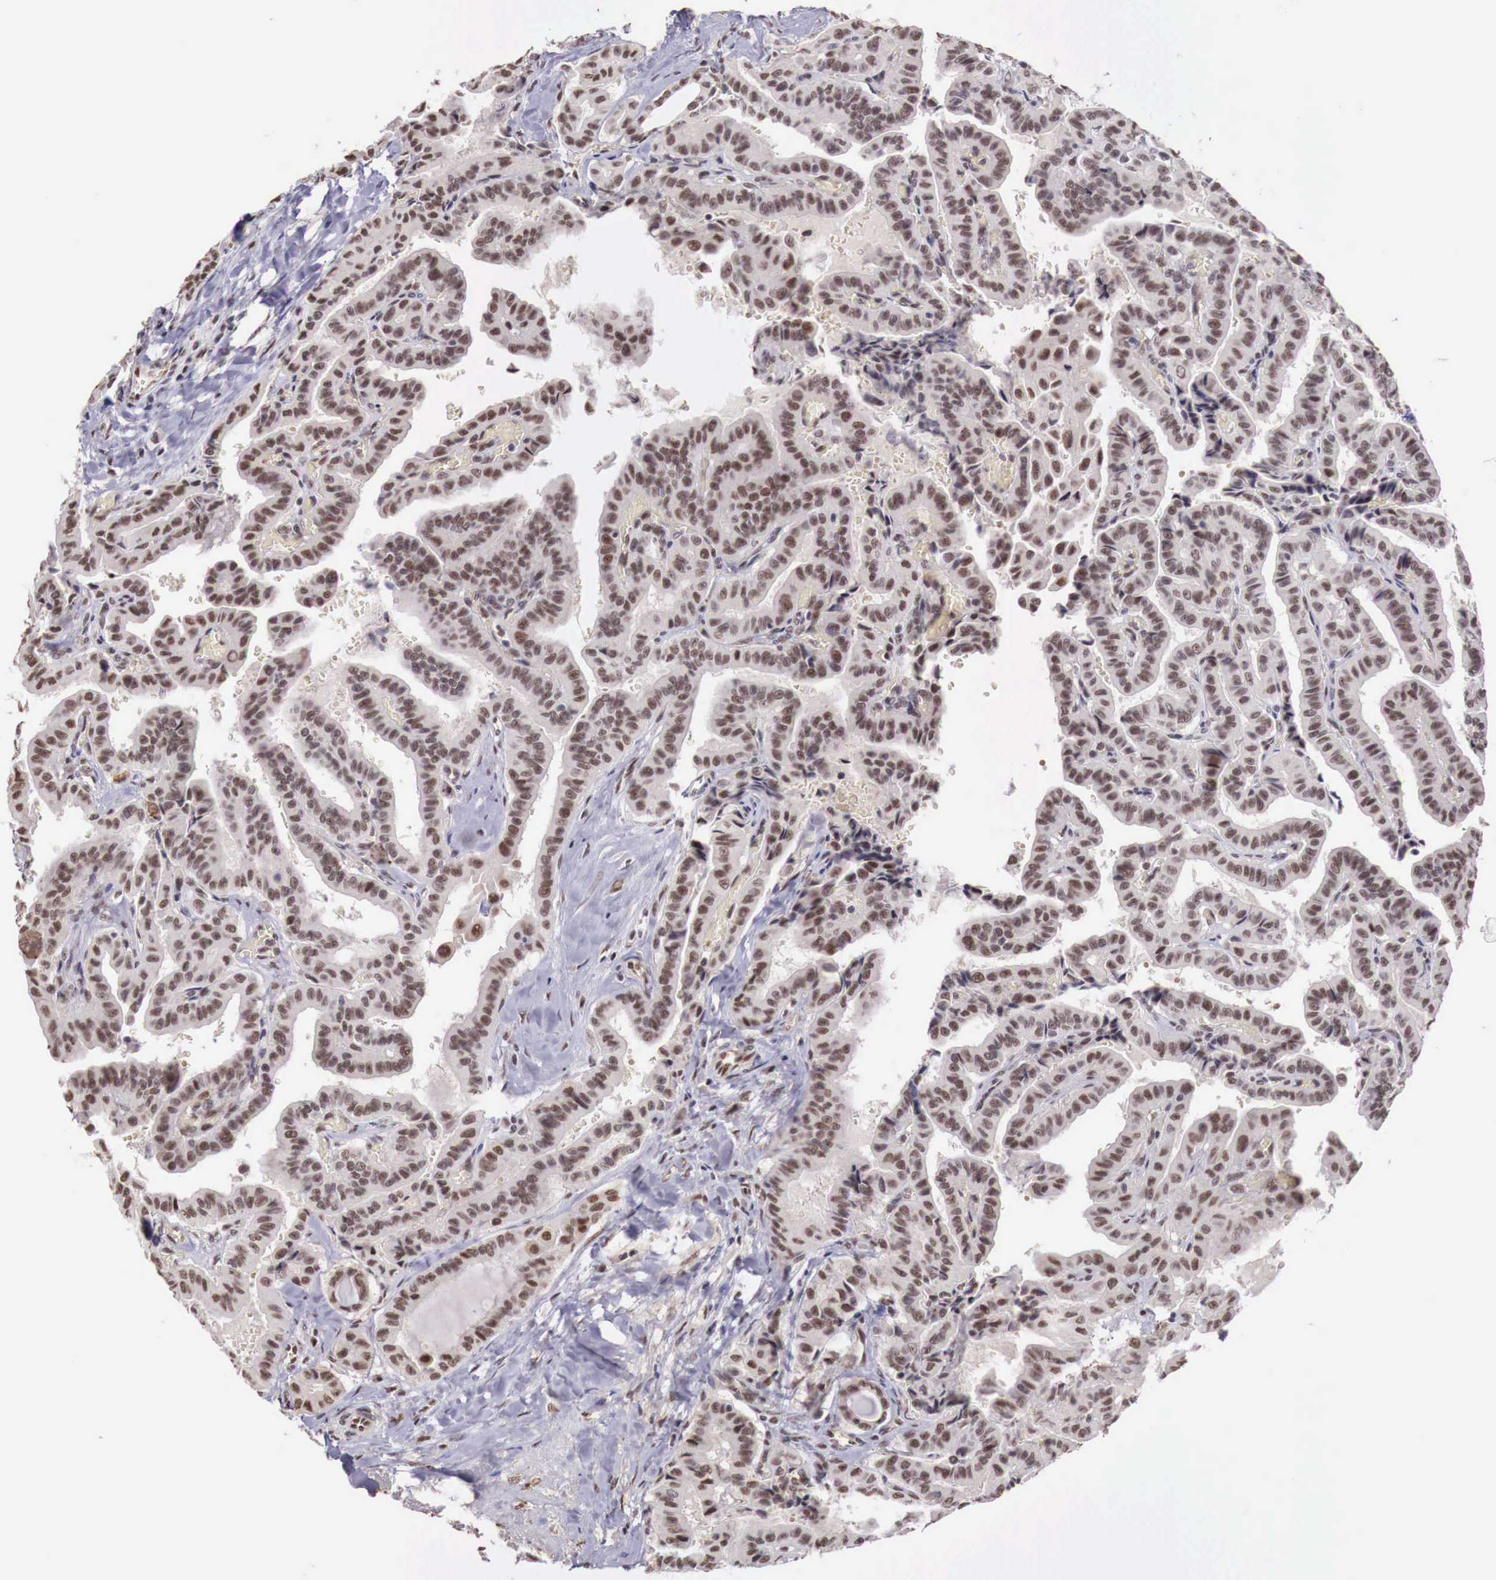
{"staining": {"intensity": "strong", "quantity": ">75%", "location": "nuclear"}, "tissue": "thyroid cancer", "cell_type": "Tumor cells", "image_type": "cancer", "snomed": [{"axis": "morphology", "description": "Papillary adenocarcinoma, NOS"}, {"axis": "topography", "description": "Thyroid gland"}], "caption": "A micrograph of thyroid cancer stained for a protein displays strong nuclear brown staining in tumor cells.", "gene": "FOXP2", "patient": {"sex": "male", "age": 87}}